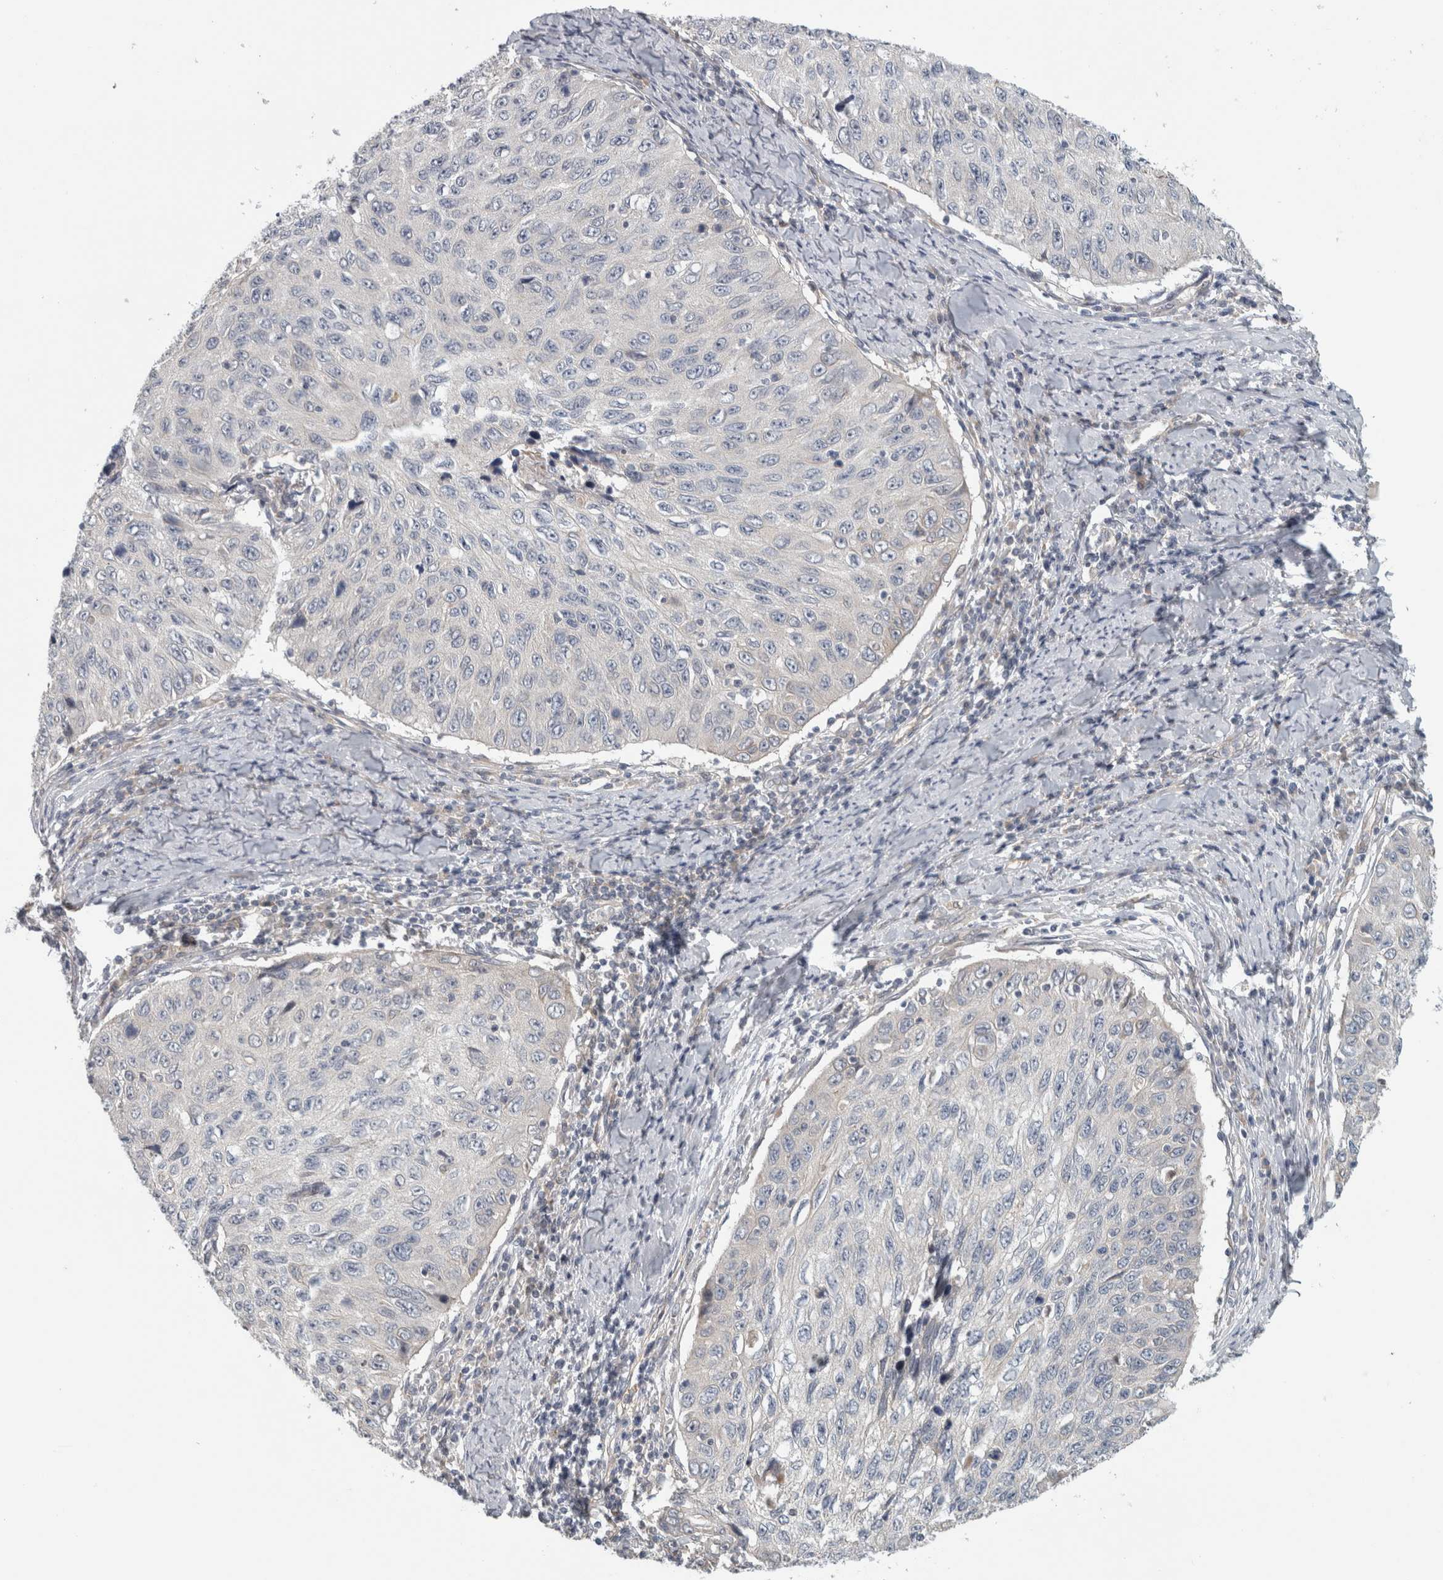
{"staining": {"intensity": "negative", "quantity": "none", "location": "none"}, "tissue": "cervical cancer", "cell_type": "Tumor cells", "image_type": "cancer", "snomed": [{"axis": "morphology", "description": "Squamous cell carcinoma, NOS"}, {"axis": "topography", "description": "Cervix"}], "caption": "Cervical cancer (squamous cell carcinoma) was stained to show a protein in brown. There is no significant positivity in tumor cells.", "gene": "ZNF804B", "patient": {"sex": "female", "age": 53}}